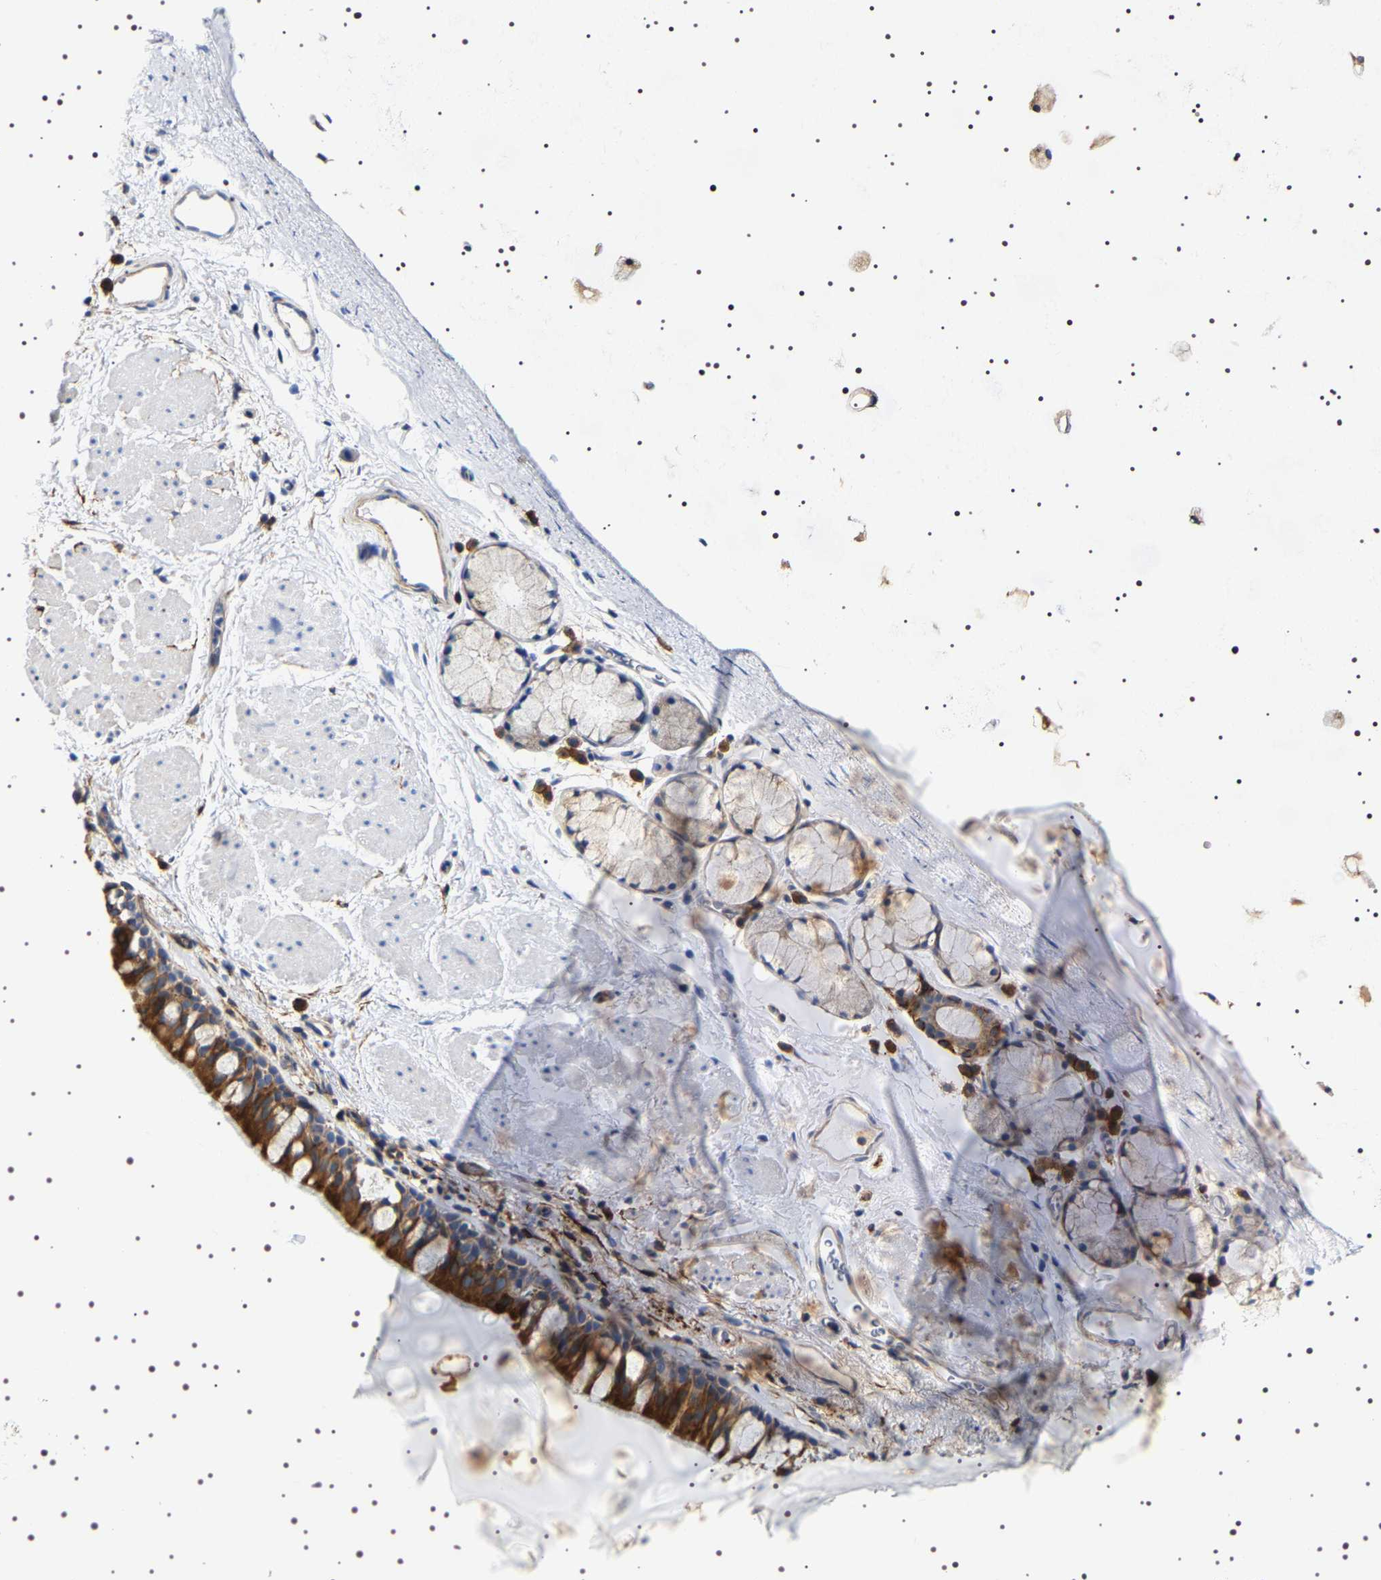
{"staining": {"intensity": "strong", "quantity": ">75%", "location": "cytoplasmic/membranous"}, "tissue": "bronchus", "cell_type": "Respiratory epithelial cells", "image_type": "normal", "snomed": [{"axis": "morphology", "description": "Normal tissue, NOS"}, {"axis": "topography", "description": "Cartilage tissue"}, {"axis": "topography", "description": "Bronchus"}], "caption": "An image of bronchus stained for a protein demonstrates strong cytoplasmic/membranous brown staining in respiratory epithelial cells.", "gene": "SQLE", "patient": {"sex": "female", "age": 53}}